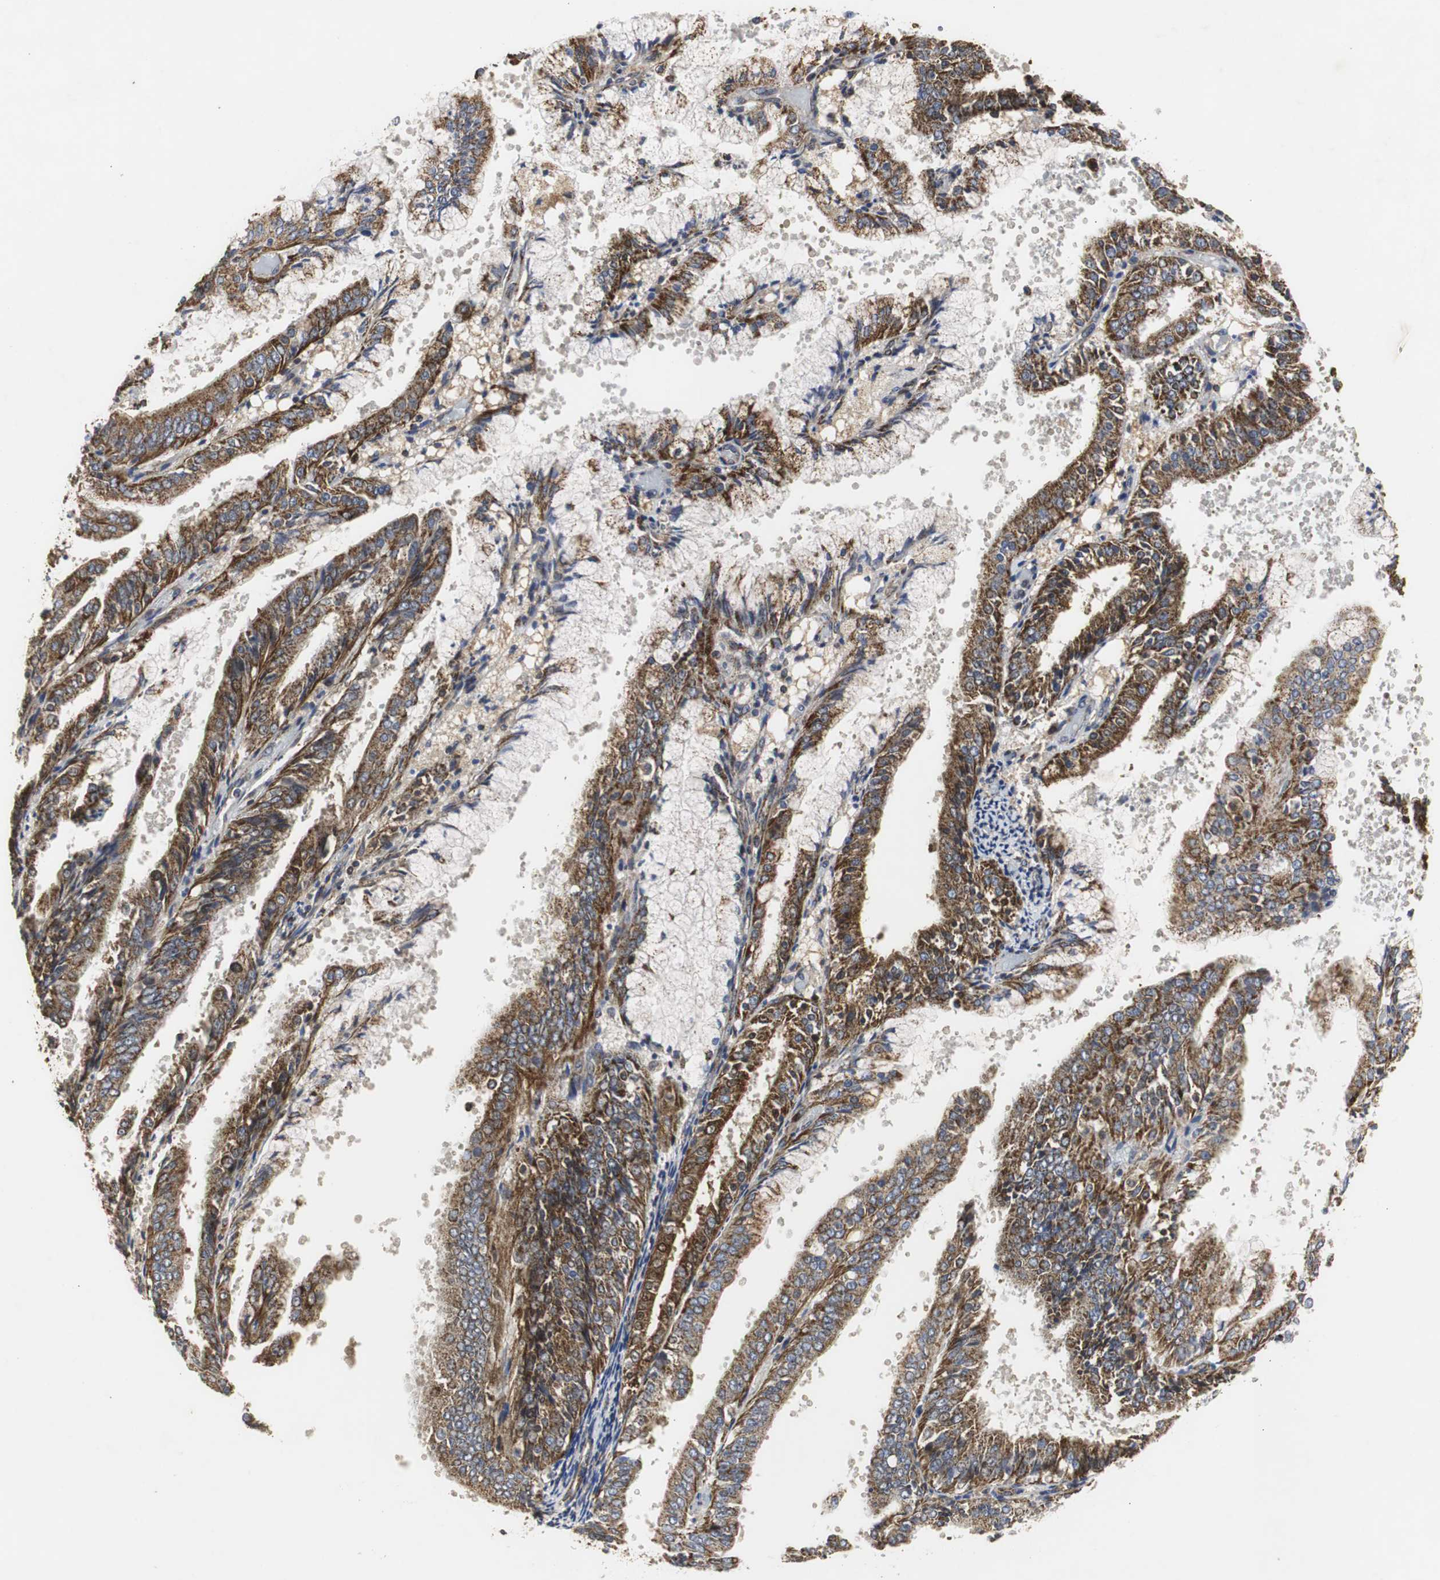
{"staining": {"intensity": "strong", "quantity": ">75%", "location": "cytoplasmic/membranous"}, "tissue": "endometrial cancer", "cell_type": "Tumor cells", "image_type": "cancer", "snomed": [{"axis": "morphology", "description": "Adenocarcinoma, NOS"}, {"axis": "topography", "description": "Endometrium"}], "caption": "Endometrial adenocarcinoma tissue demonstrates strong cytoplasmic/membranous staining in about >75% of tumor cells, visualized by immunohistochemistry.", "gene": "HSD17B10", "patient": {"sex": "female", "age": 63}}